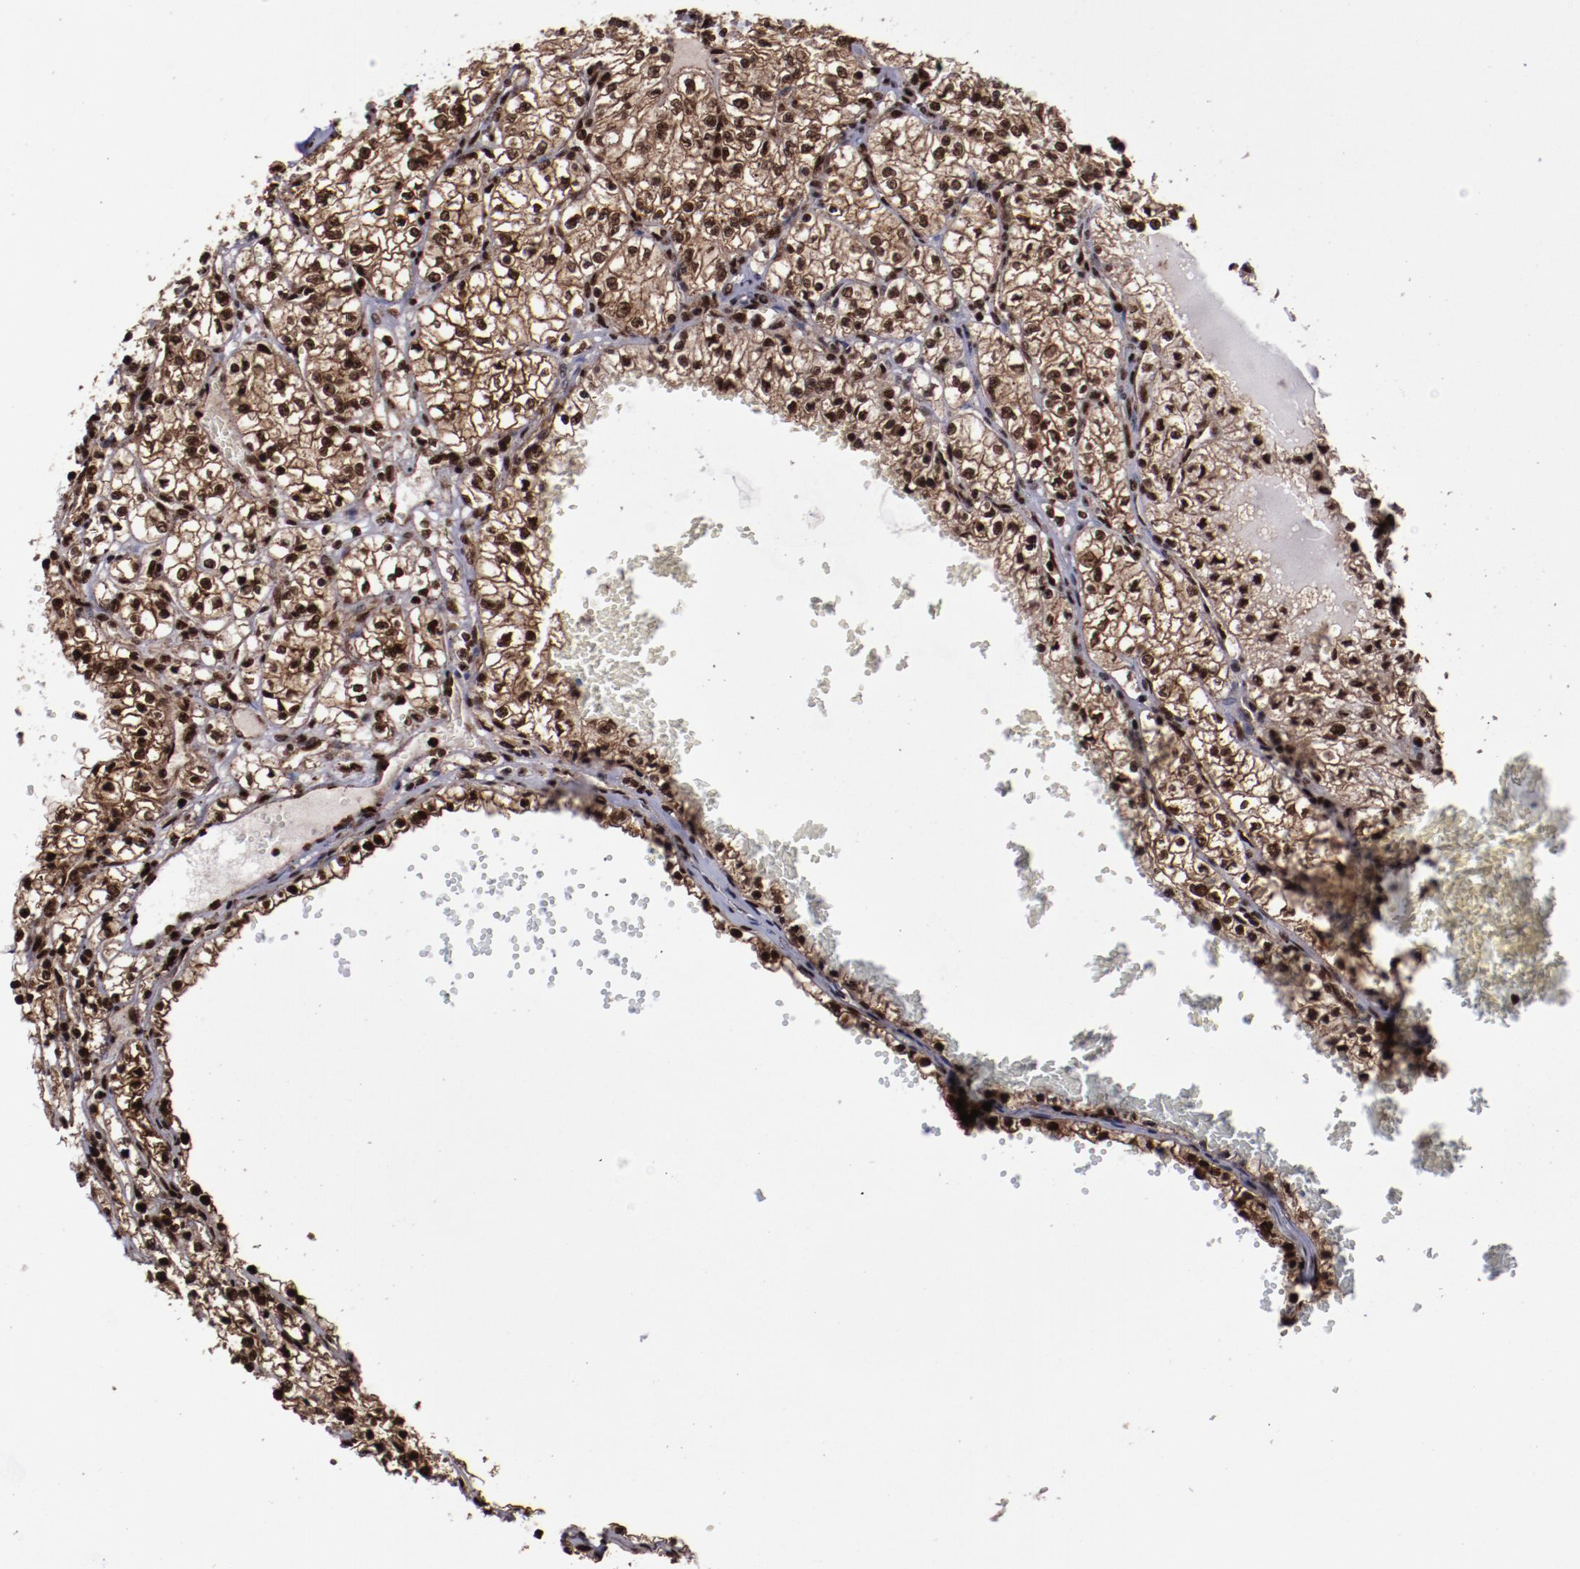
{"staining": {"intensity": "moderate", "quantity": ">75%", "location": "cytoplasmic/membranous,nuclear"}, "tissue": "renal cancer", "cell_type": "Tumor cells", "image_type": "cancer", "snomed": [{"axis": "morphology", "description": "Adenocarcinoma, NOS"}, {"axis": "topography", "description": "Kidney"}], "caption": "Protein expression analysis of human adenocarcinoma (renal) reveals moderate cytoplasmic/membranous and nuclear expression in about >75% of tumor cells.", "gene": "SNW1", "patient": {"sex": "male", "age": 61}}